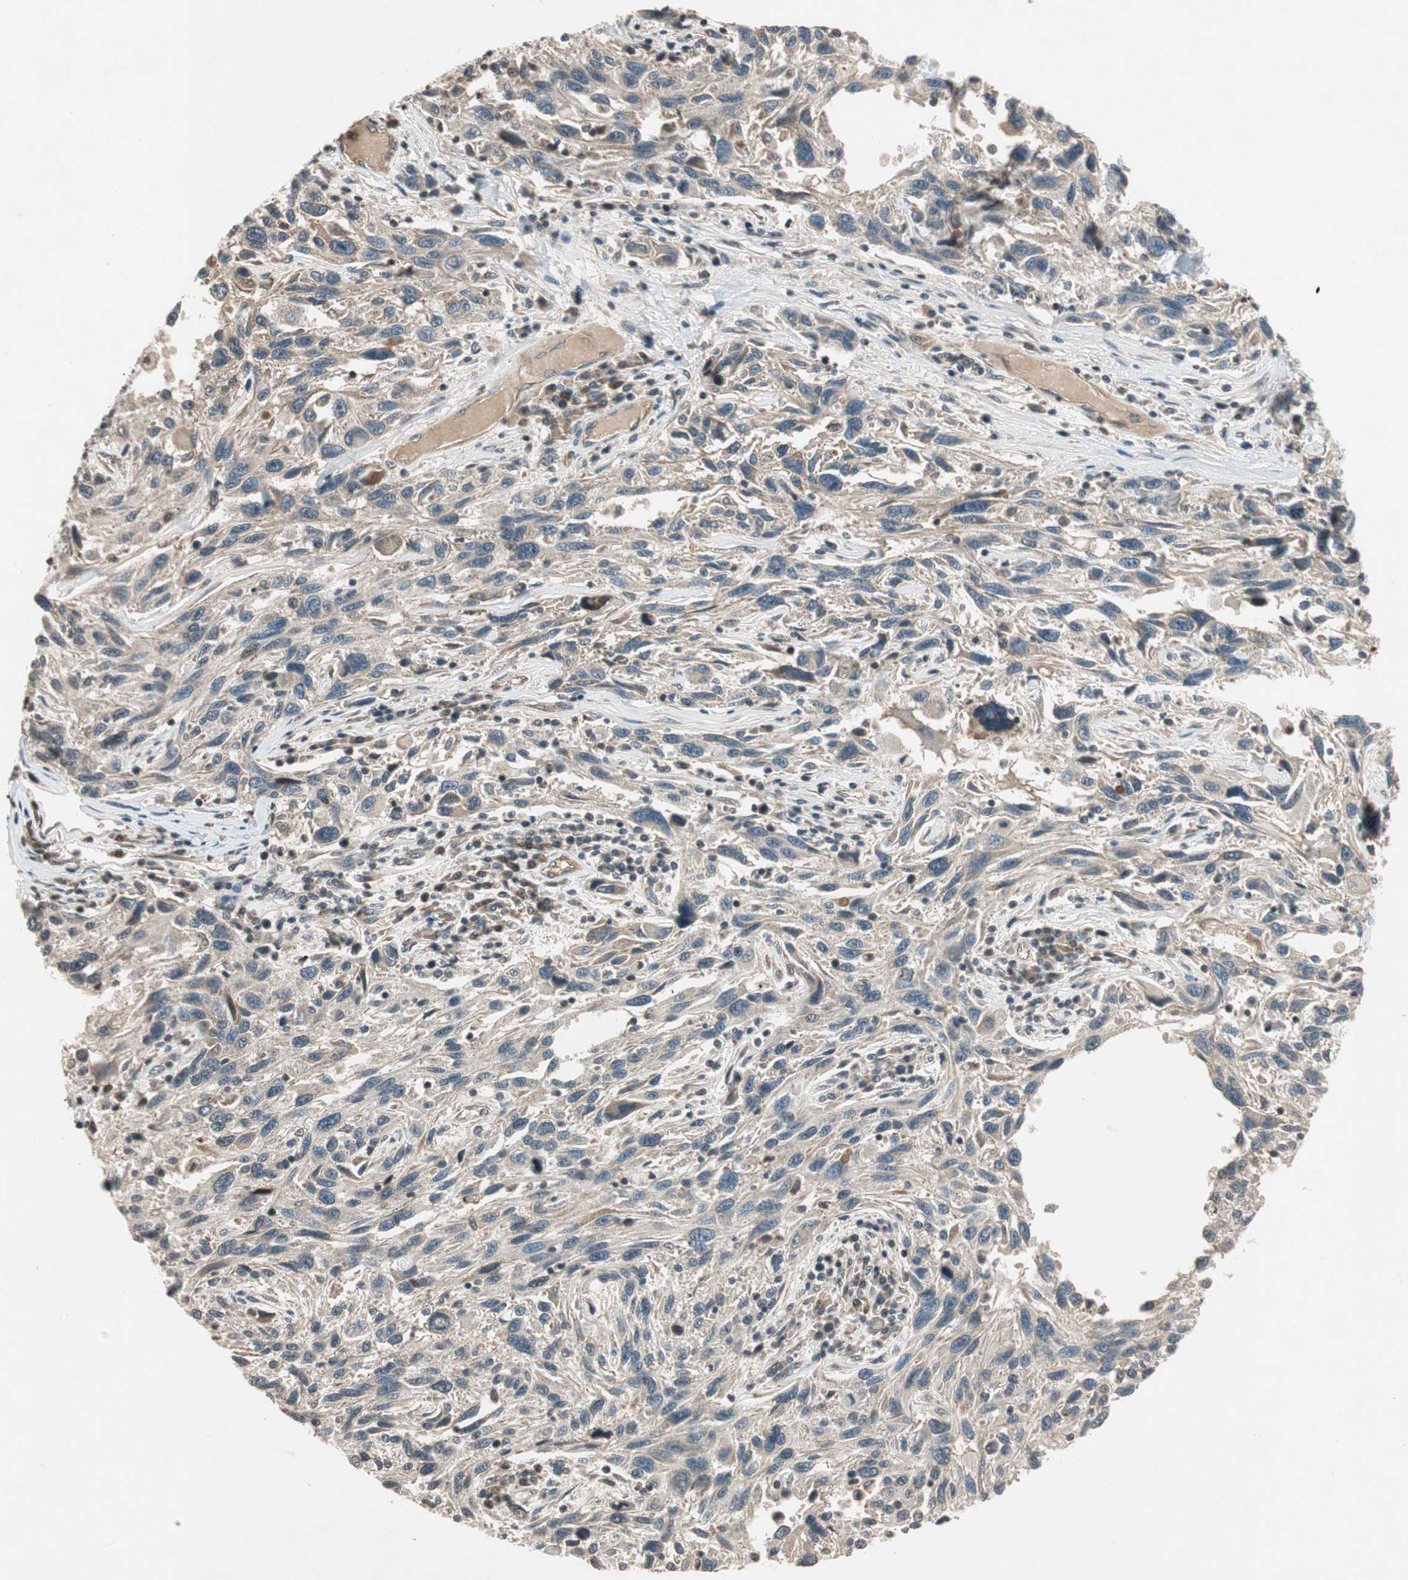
{"staining": {"intensity": "weak", "quantity": "25%-75%", "location": "cytoplasmic/membranous"}, "tissue": "melanoma", "cell_type": "Tumor cells", "image_type": "cancer", "snomed": [{"axis": "morphology", "description": "Malignant melanoma, NOS"}, {"axis": "topography", "description": "Skin"}], "caption": "Protein staining by immunohistochemistry (IHC) shows weak cytoplasmic/membranous staining in approximately 25%-75% of tumor cells in melanoma.", "gene": "GCLM", "patient": {"sex": "male", "age": 53}}